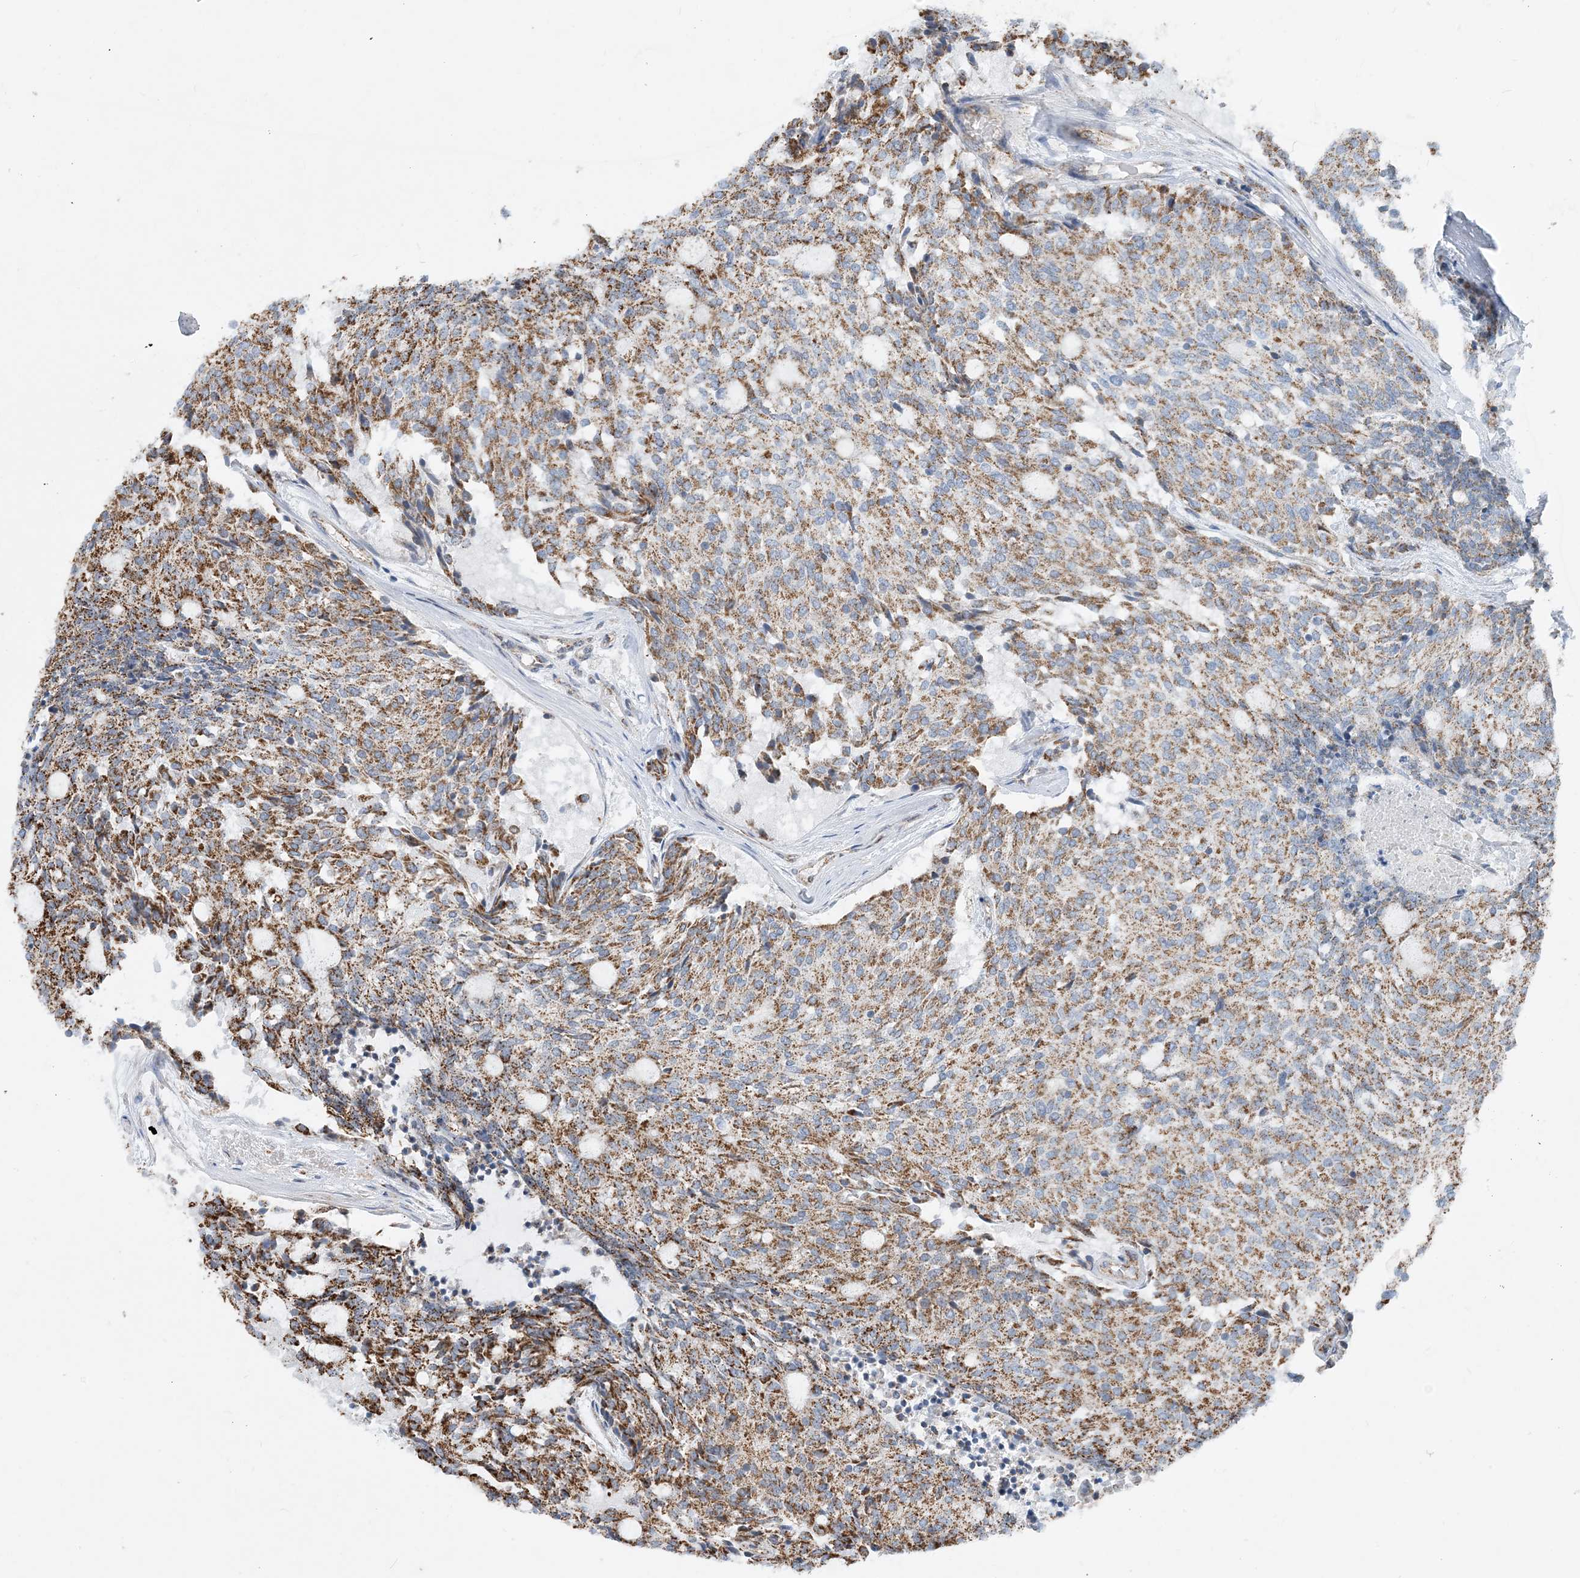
{"staining": {"intensity": "moderate", "quantity": ">75%", "location": "cytoplasmic/membranous"}, "tissue": "carcinoid", "cell_type": "Tumor cells", "image_type": "cancer", "snomed": [{"axis": "morphology", "description": "Carcinoid, malignant, NOS"}, {"axis": "topography", "description": "Pancreas"}], "caption": "High-power microscopy captured an IHC histopathology image of carcinoid (malignant), revealing moderate cytoplasmic/membranous staining in approximately >75% of tumor cells.", "gene": "PCDHGA1", "patient": {"sex": "female", "age": 54}}